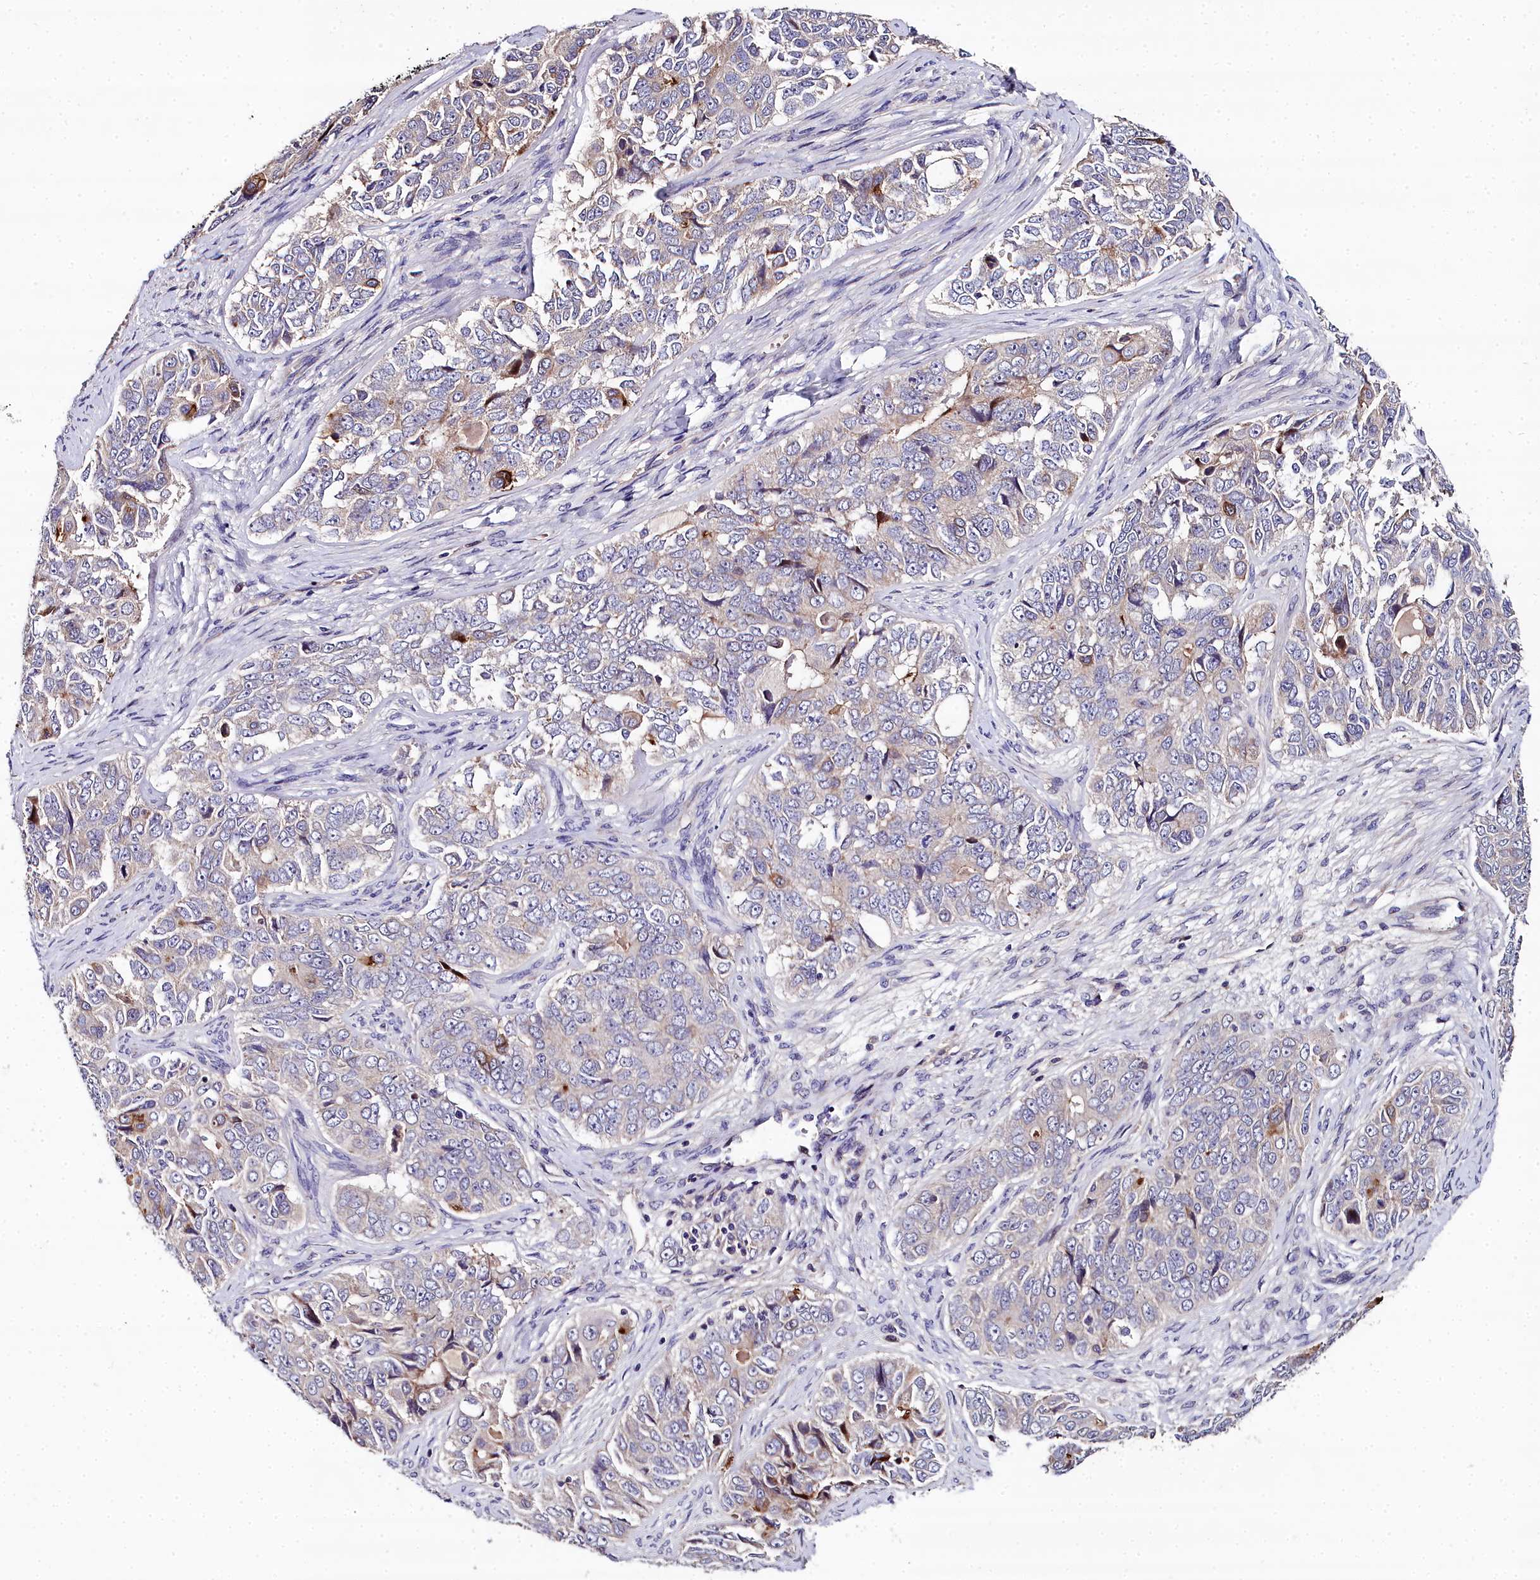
{"staining": {"intensity": "moderate", "quantity": "<25%", "location": "cytoplasmic/membranous"}, "tissue": "ovarian cancer", "cell_type": "Tumor cells", "image_type": "cancer", "snomed": [{"axis": "morphology", "description": "Carcinoma, endometroid"}, {"axis": "topography", "description": "Ovary"}], "caption": "Immunohistochemistry photomicrograph of endometroid carcinoma (ovarian) stained for a protein (brown), which exhibits low levels of moderate cytoplasmic/membranous expression in approximately <25% of tumor cells.", "gene": "NT5M", "patient": {"sex": "female", "age": 51}}